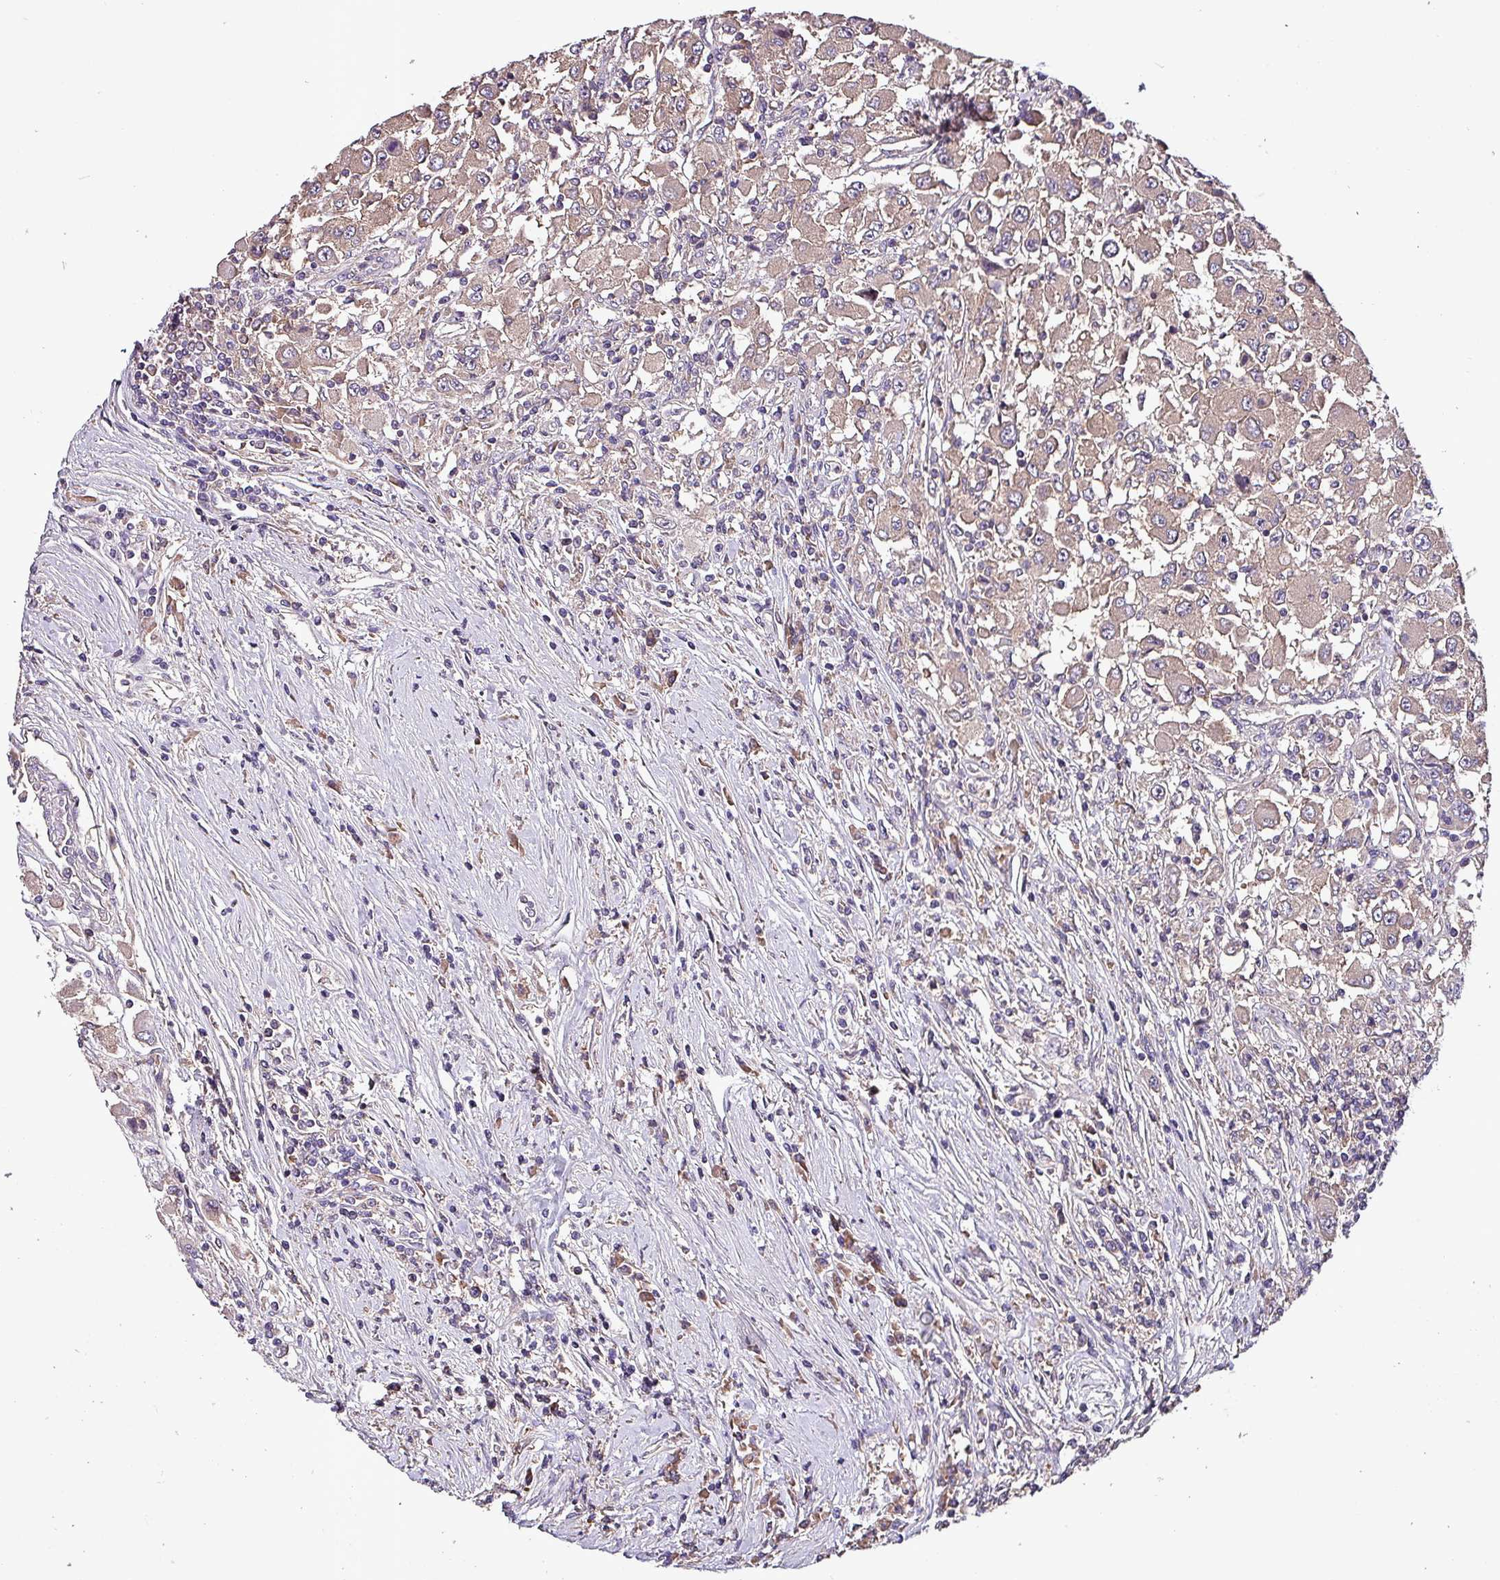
{"staining": {"intensity": "weak", "quantity": ">75%", "location": "cytoplasmic/membranous"}, "tissue": "renal cancer", "cell_type": "Tumor cells", "image_type": "cancer", "snomed": [{"axis": "morphology", "description": "Adenocarcinoma, NOS"}, {"axis": "topography", "description": "Kidney"}], "caption": "Renal cancer tissue displays weak cytoplasmic/membranous expression in approximately >75% of tumor cells", "gene": "PAFAH1B2", "patient": {"sex": "female", "age": 67}}